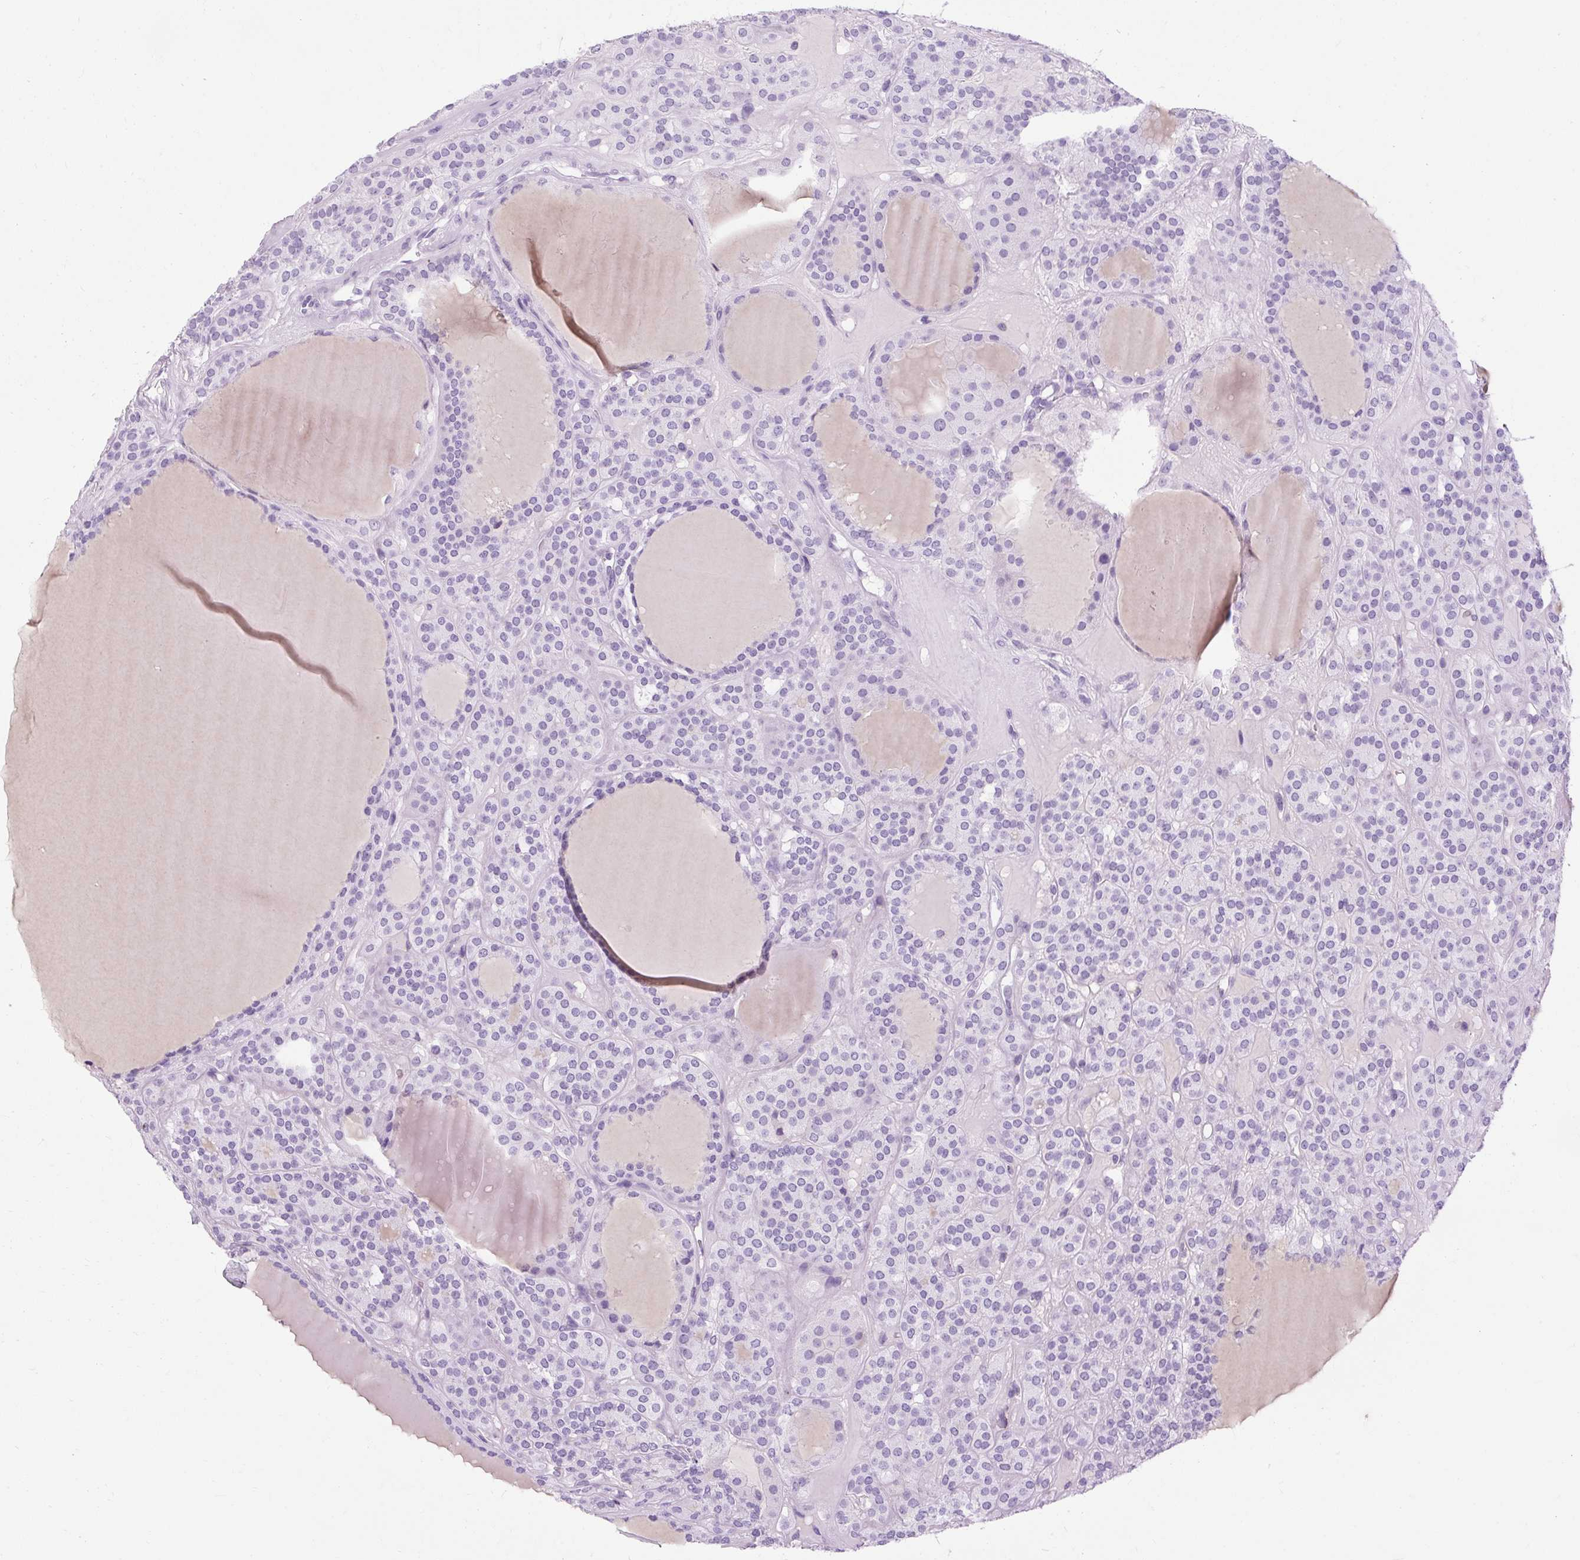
{"staining": {"intensity": "negative", "quantity": "none", "location": "none"}, "tissue": "thyroid cancer", "cell_type": "Tumor cells", "image_type": "cancer", "snomed": [{"axis": "morphology", "description": "Follicular adenoma carcinoma, NOS"}, {"axis": "topography", "description": "Thyroid gland"}], "caption": "Immunohistochemistry (IHC) image of human thyroid follicular adenoma carcinoma stained for a protein (brown), which exhibits no expression in tumor cells. (DAB immunohistochemistry (IHC), high magnification).", "gene": "B3GNT4", "patient": {"sex": "female", "age": 63}}